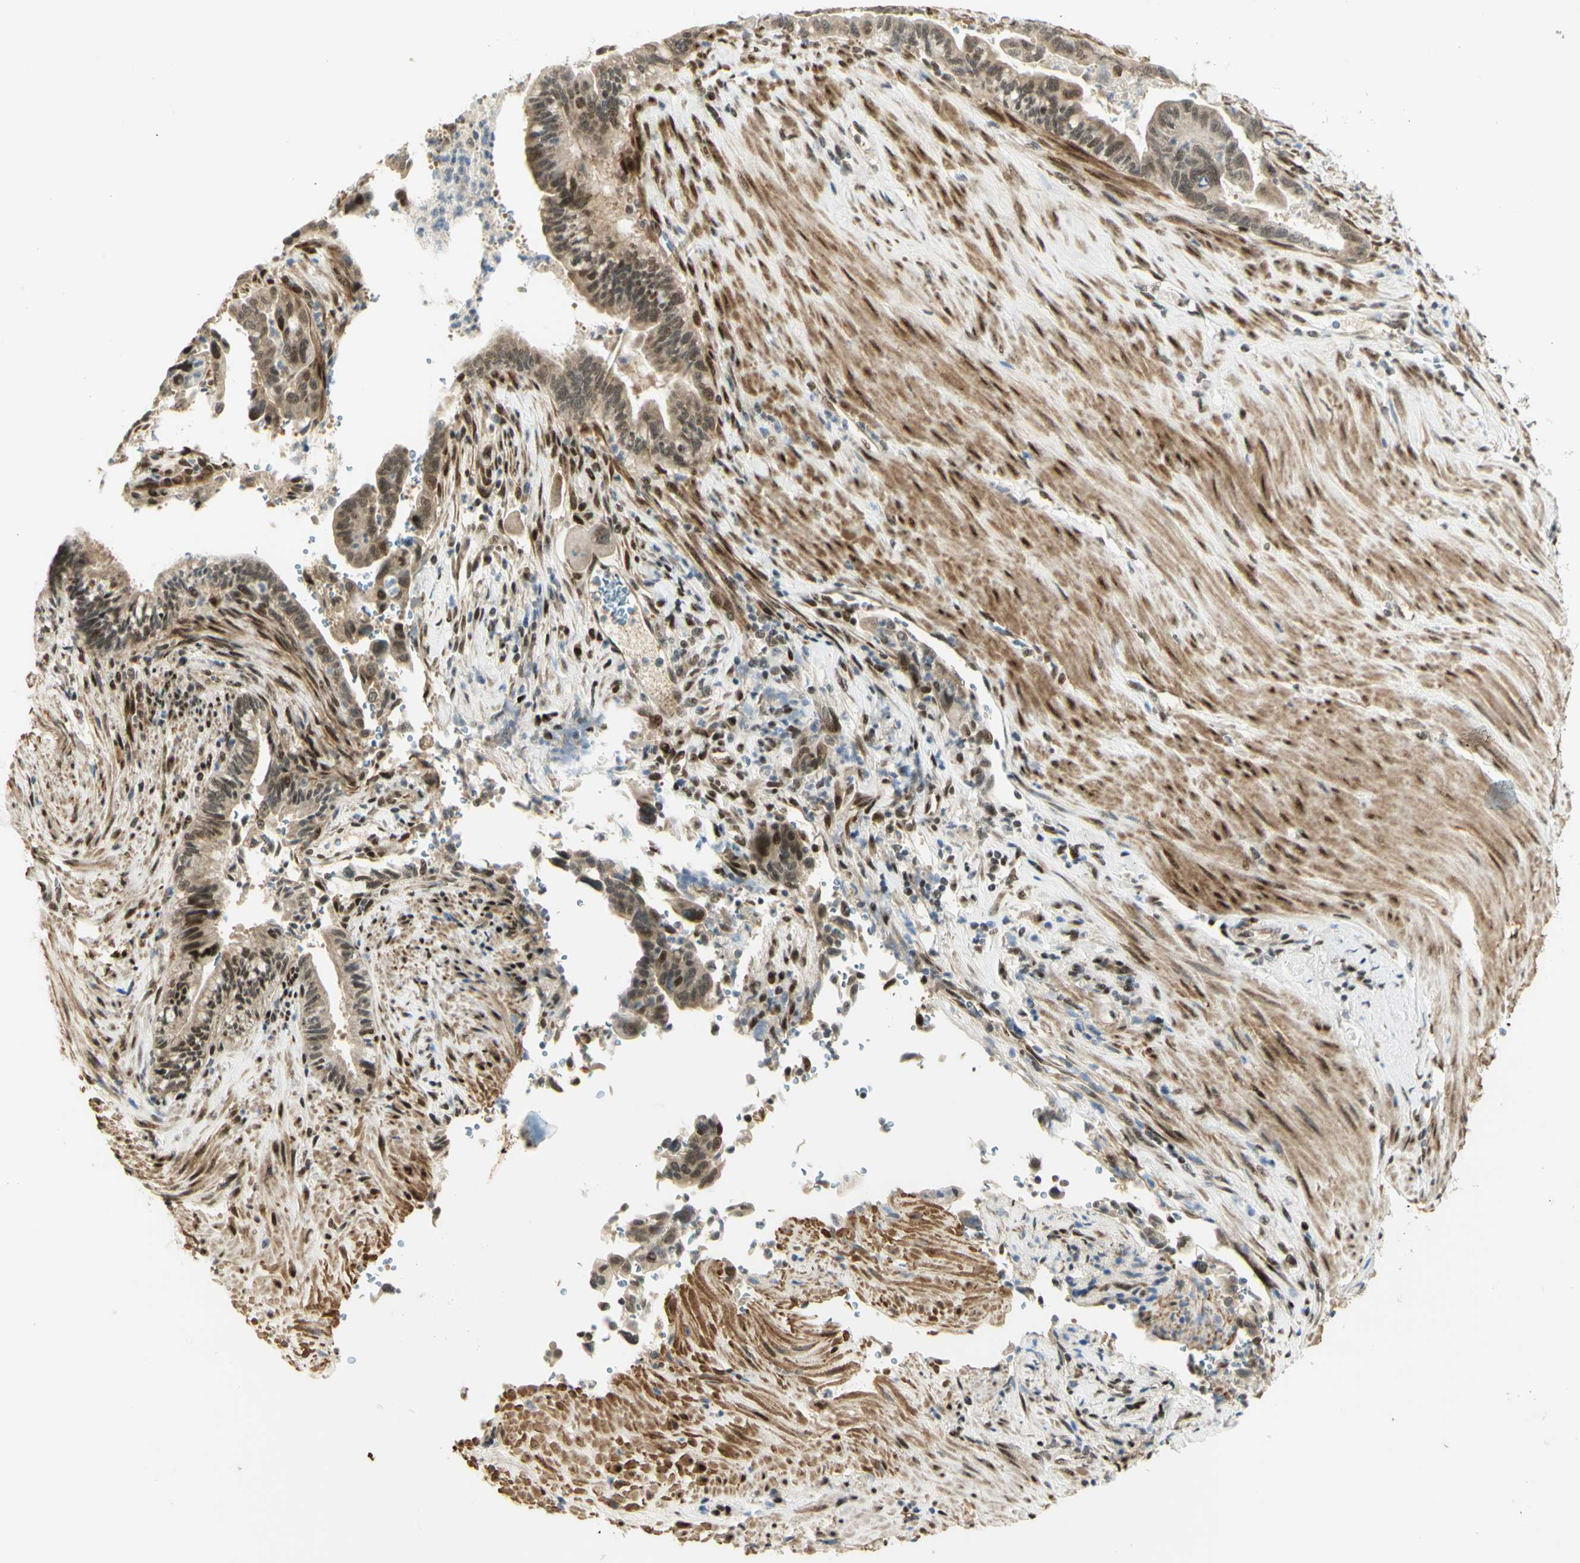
{"staining": {"intensity": "moderate", "quantity": ">75%", "location": "cytoplasmic/membranous,nuclear"}, "tissue": "pancreatic cancer", "cell_type": "Tumor cells", "image_type": "cancer", "snomed": [{"axis": "morphology", "description": "Adenocarcinoma, NOS"}, {"axis": "topography", "description": "Pancreas"}], "caption": "Pancreatic adenocarcinoma stained with DAB (3,3'-diaminobenzidine) immunohistochemistry (IHC) demonstrates medium levels of moderate cytoplasmic/membranous and nuclear positivity in about >75% of tumor cells.", "gene": "DDX1", "patient": {"sex": "male", "age": 70}}